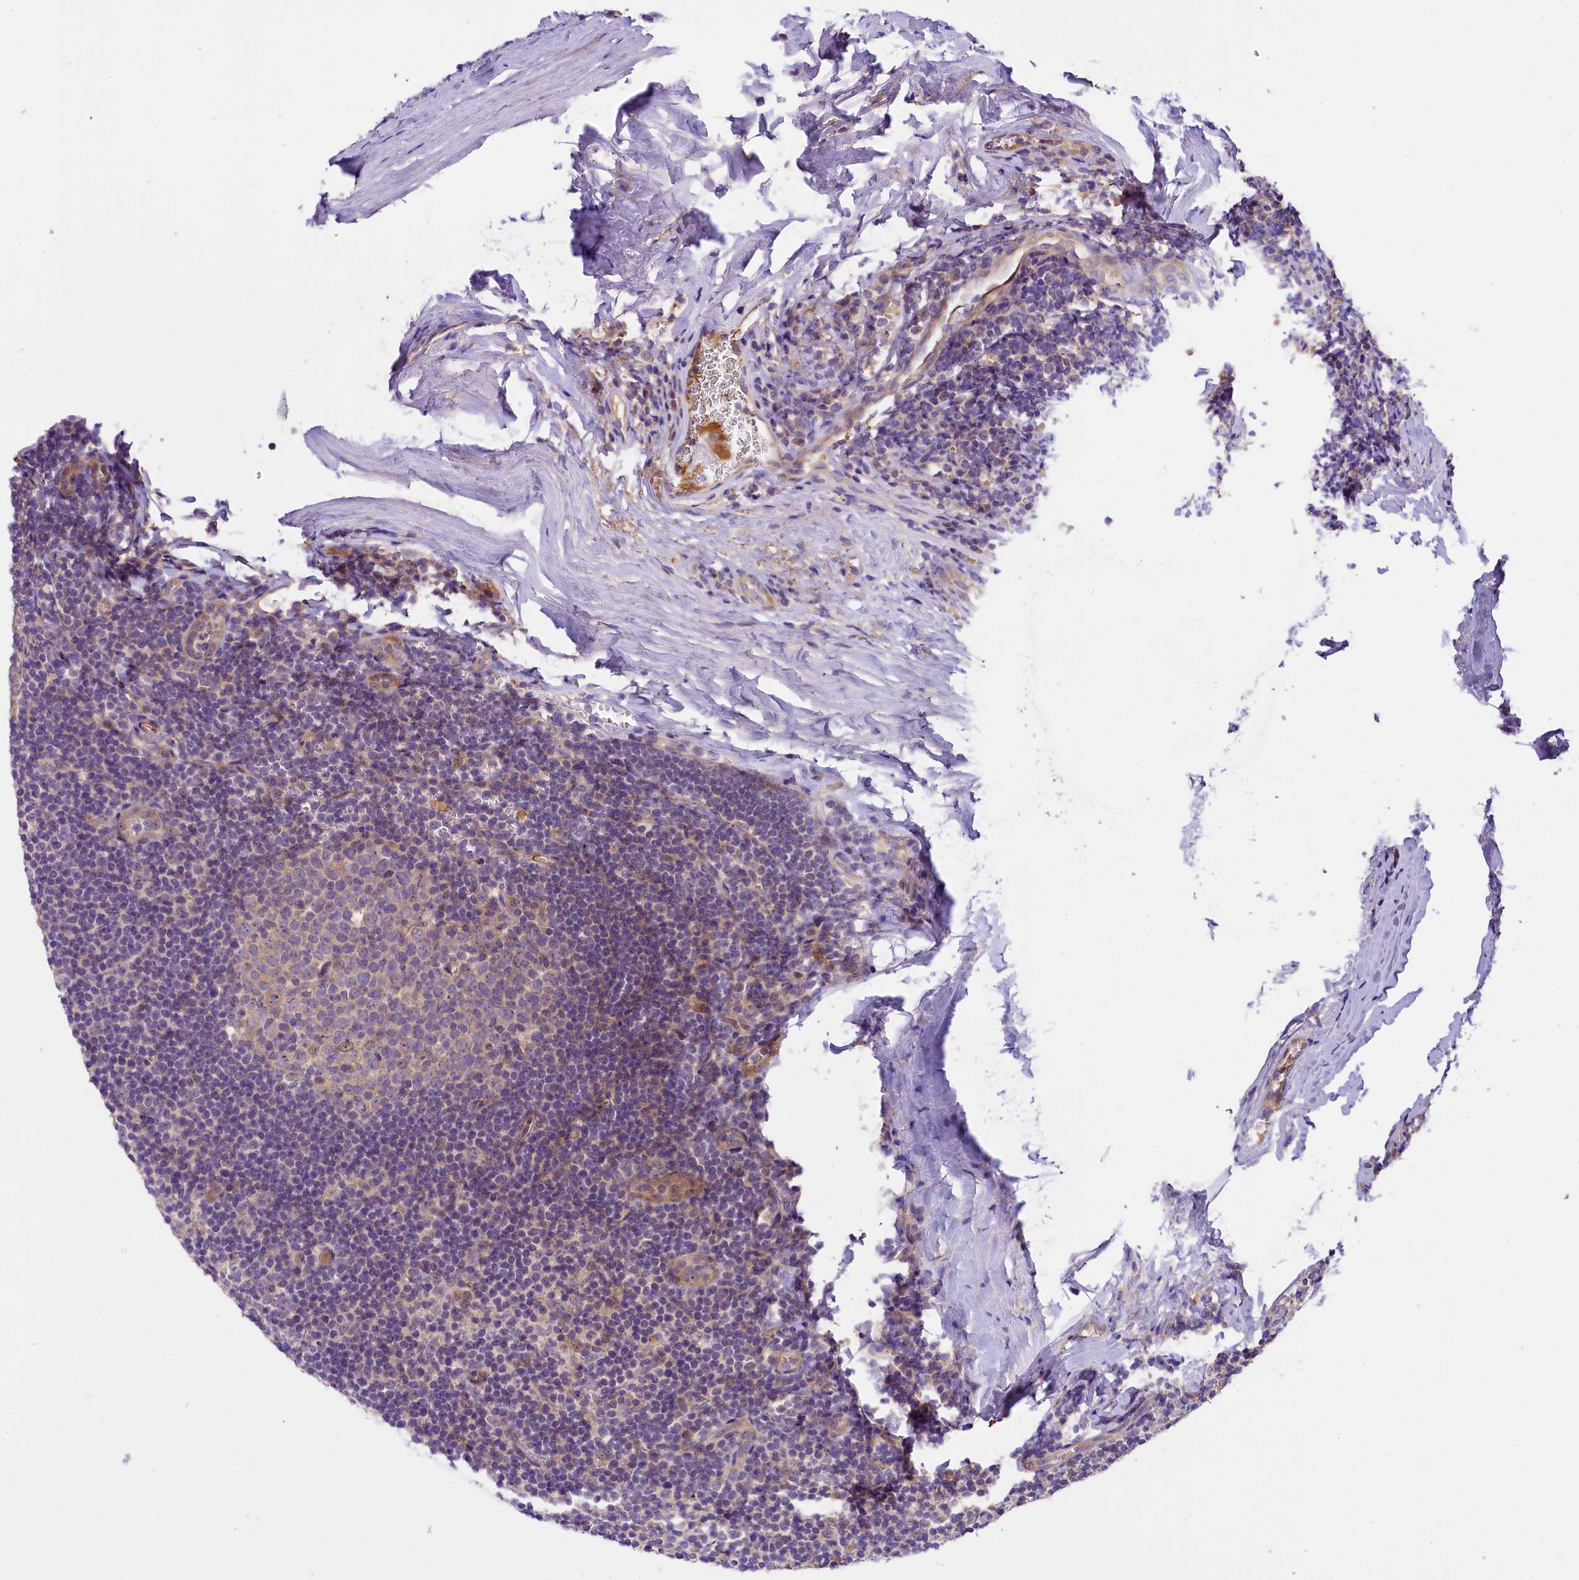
{"staining": {"intensity": "negative", "quantity": "none", "location": "none"}, "tissue": "tonsil", "cell_type": "Germinal center cells", "image_type": "normal", "snomed": [{"axis": "morphology", "description": "Normal tissue, NOS"}, {"axis": "topography", "description": "Tonsil"}], "caption": "Immunohistochemistry (IHC) of unremarkable human tonsil displays no positivity in germinal center cells.", "gene": "UBXN6", "patient": {"sex": "male", "age": 27}}